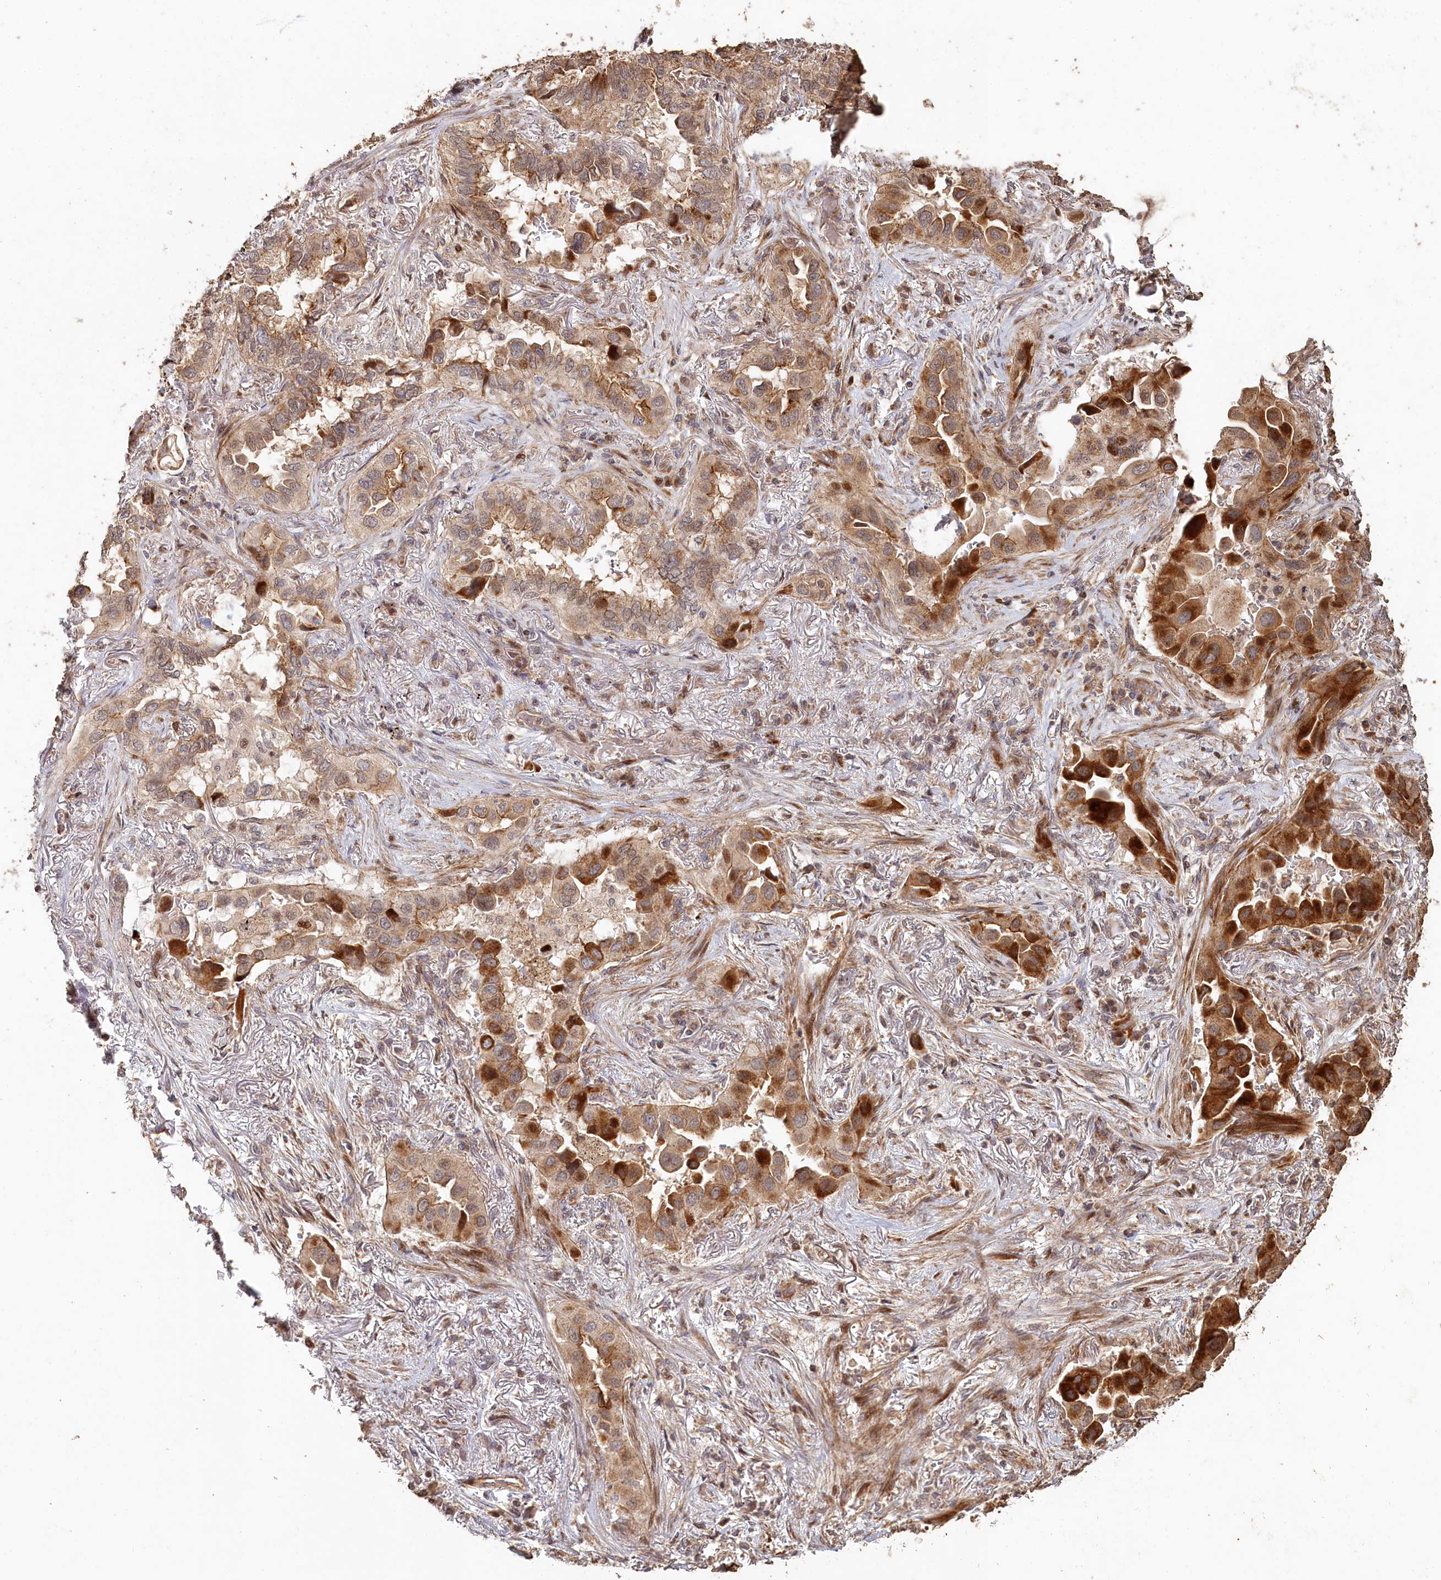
{"staining": {"intensity": "strong", "quantity": "25%-75%", "location": "cytoplasmic/membranous"}, "tissue": "lung cancer", "cell_type": "Tumor cells", "image_type": "cancer", "snomed": [{"axis": "morphology", "description": "Adenocarcinoma, NOS"}, {"axis": "topography", "description": "Lung"}], "caption": "Tumor cells demonstrate high levels of strong cytoplasmic/membranous expression in about 25%-75% of cells in human lung adenocarcinoma.", "gene": "HAL", "patient": {"sex": "female", "age": 76}}